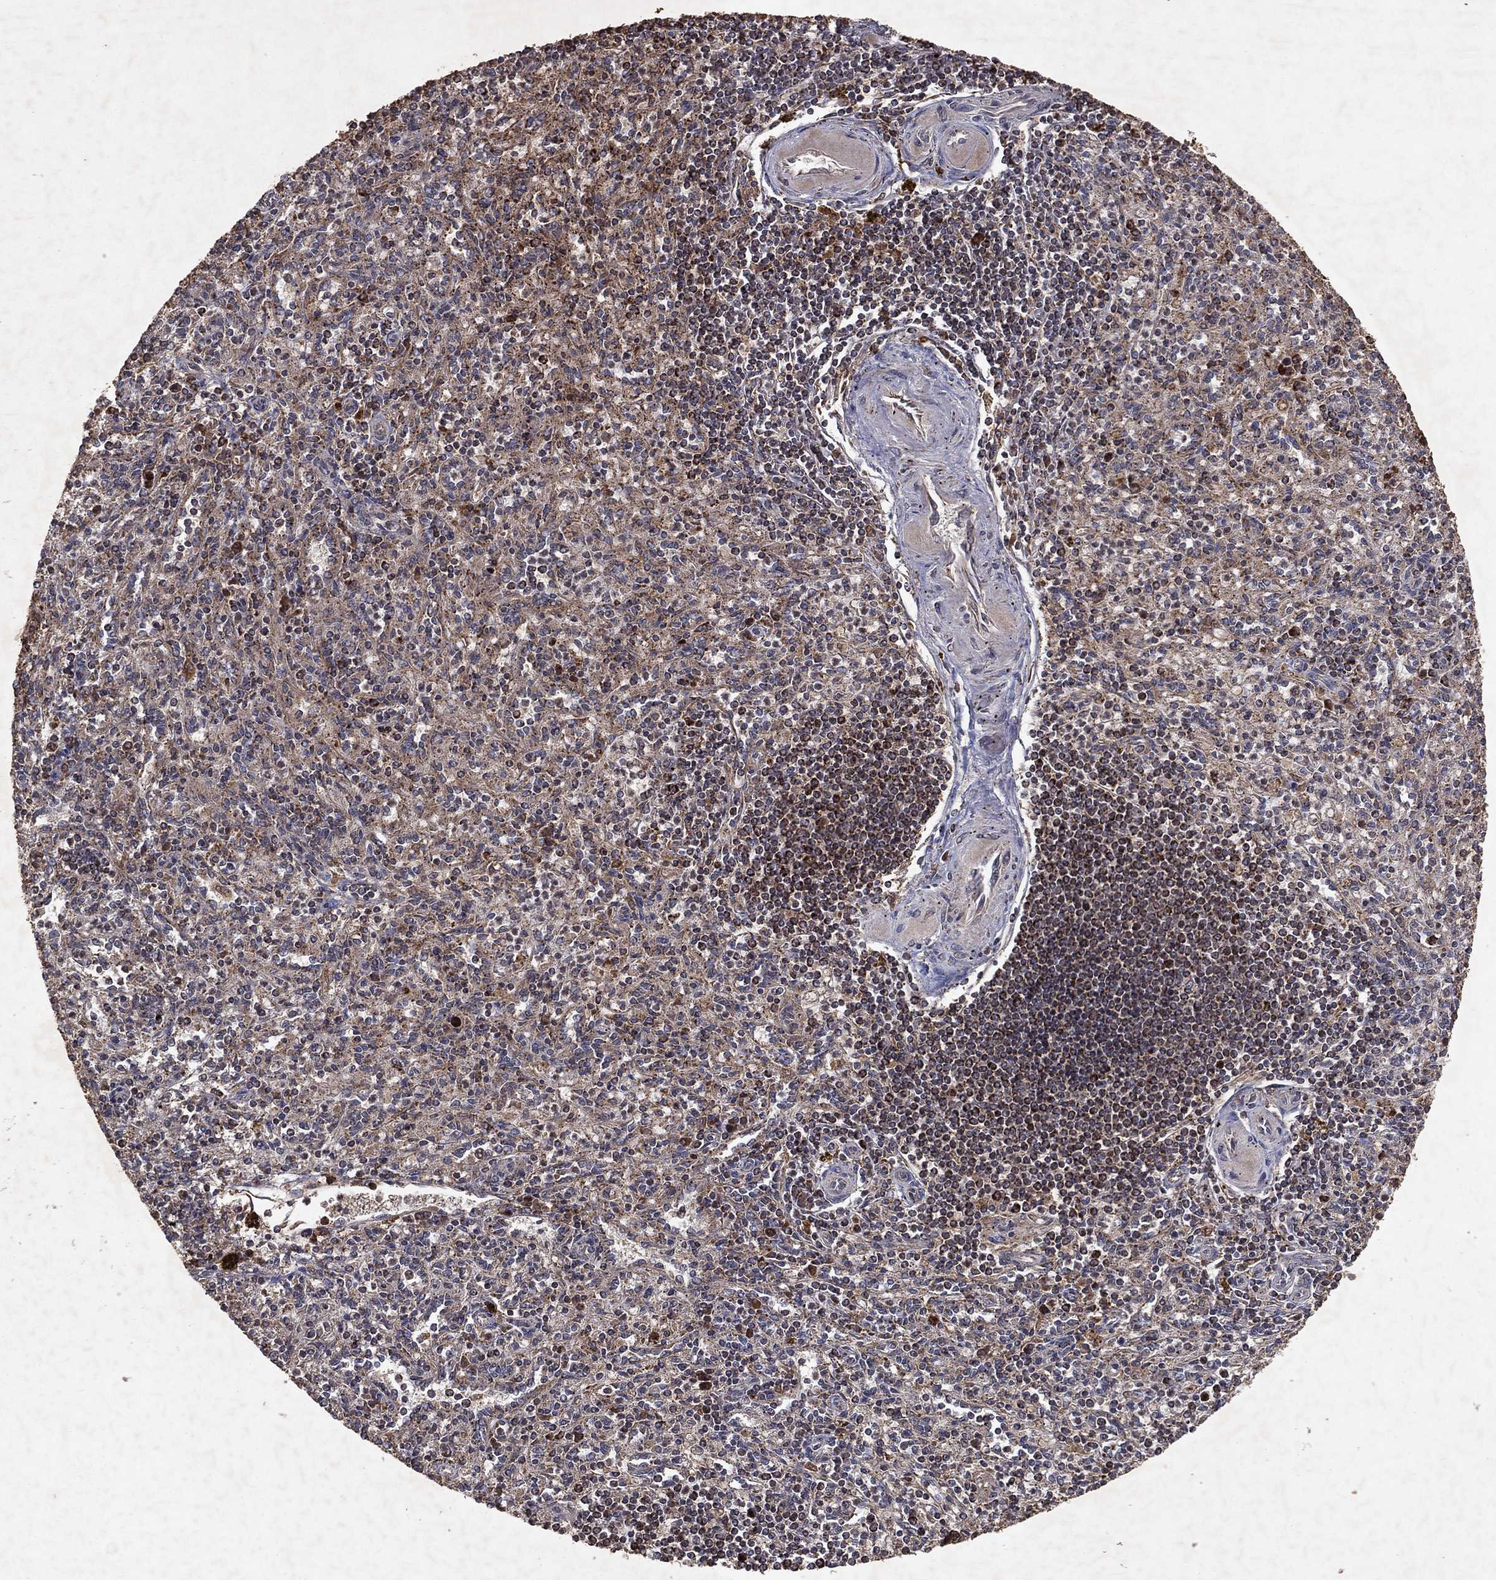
{"staining": {"intensity": "moderate", "quantity": "<25%", "location": "cytoplasmic/membranous"}, "tissue": "spleen", "cell_type": "Cells in red pulp", "image_type": "normal", "snomed": [{"axis": "morphology", "description": "Normal tissue, NOS"}, {"axis": "topography", "description": "Spleen"}], "caption": "The immunohistochemical stain highlights moderate cytoplasmic/membranous expression in cells in red pulp of unremarkable spleen.", "gene": "PYROXD2", "patient": {"sex": "male", "age": 69}}